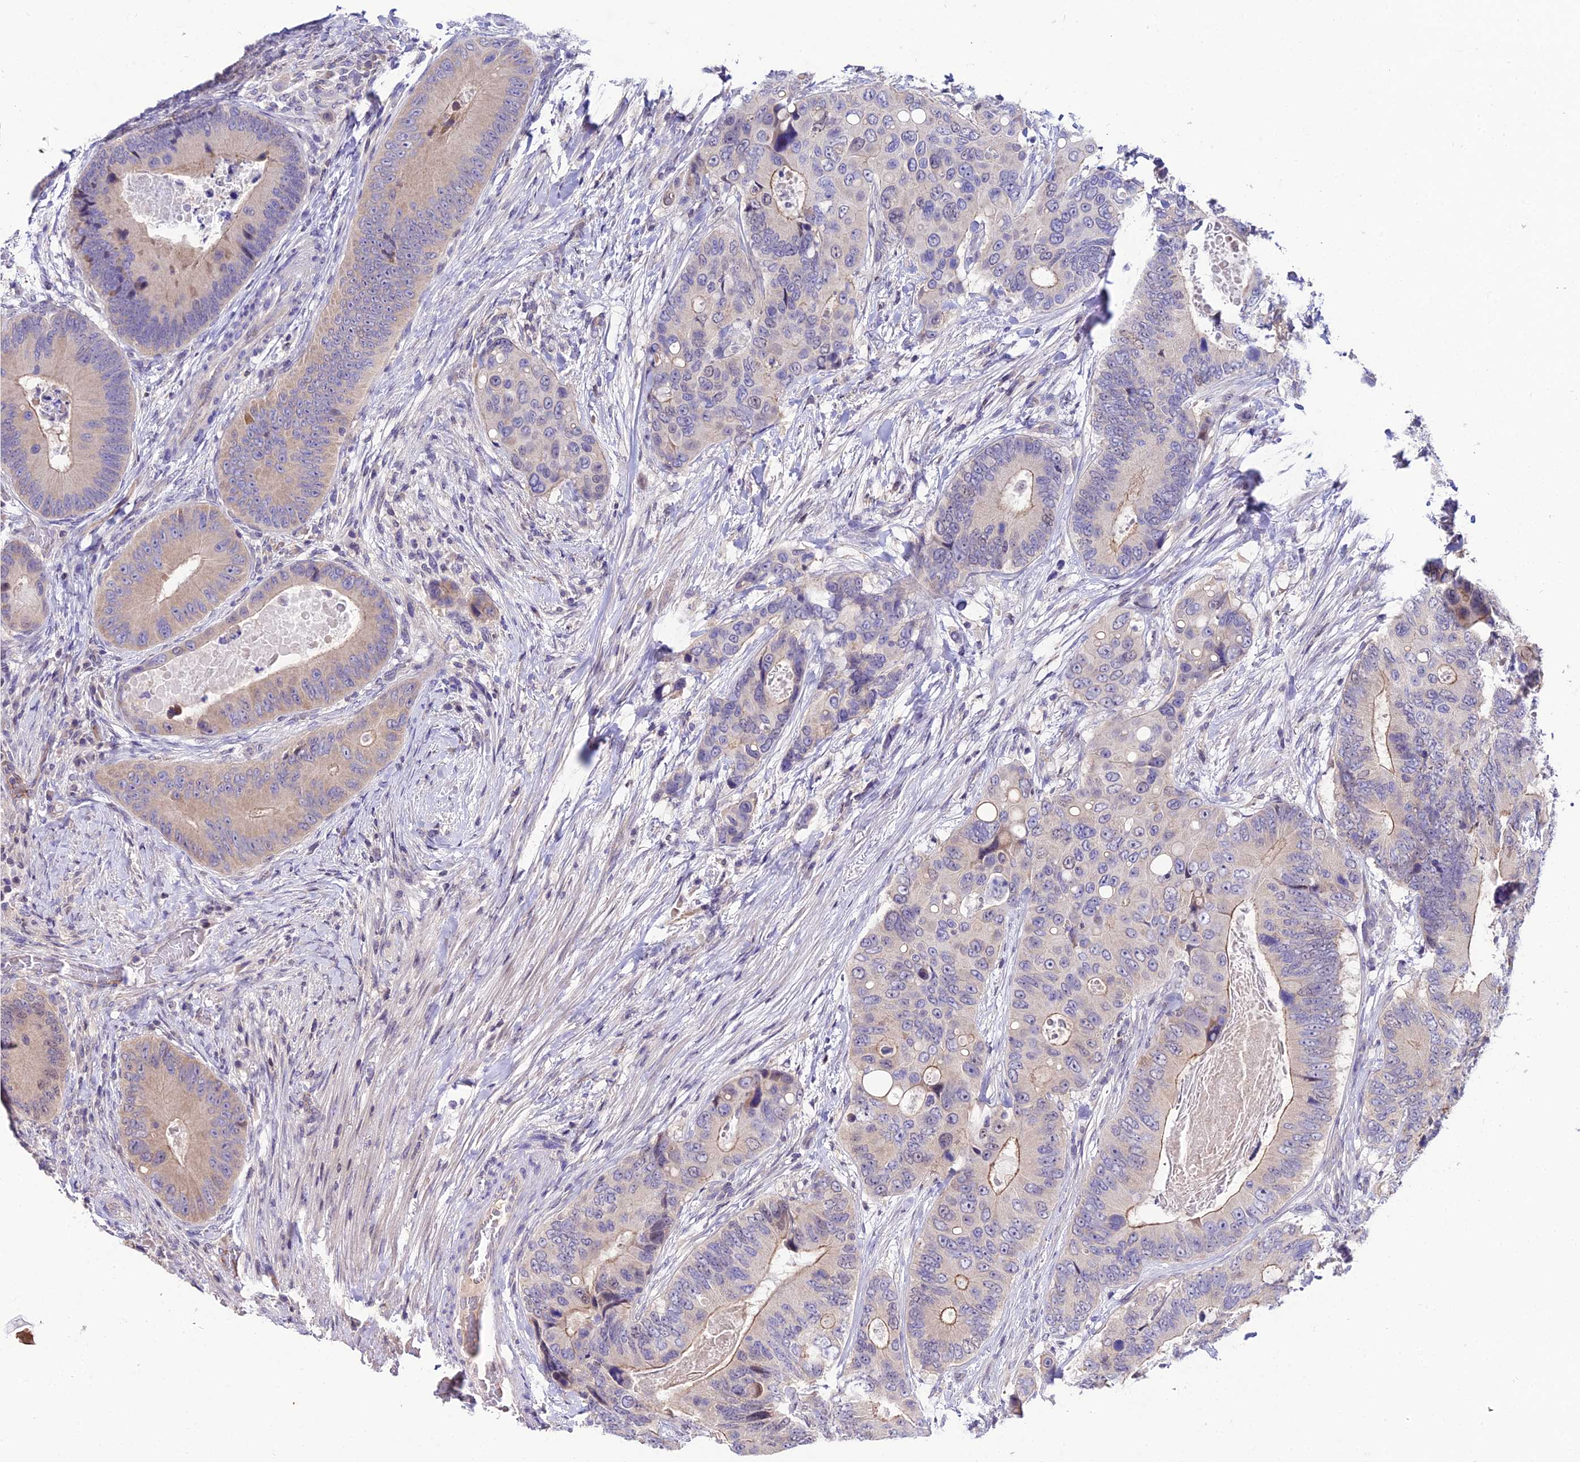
{"staining": {"intensity": "moderate", "quantity": "<25%", "location": "cytoplasmic/membranous,nuclear"}, "tissue": "colorectal cancer", "cell_type": "Tumor cells", "image_type": "cancer", "snomed": [{"axis": "morphology", "description": "Adenocarcinoma, NOS"}, {"axis": "topography", "description": "Colon"}], "caption": "This photomicrograph shows IHC staining of human colorectal cancer (adenocarcinoma), with low moderate cytoplasmic/membranous and nuclear positivity in approximately <25% of tumor cells.", "gene": "SHQ1", "patient": {"sex": "male", "age": 84}}